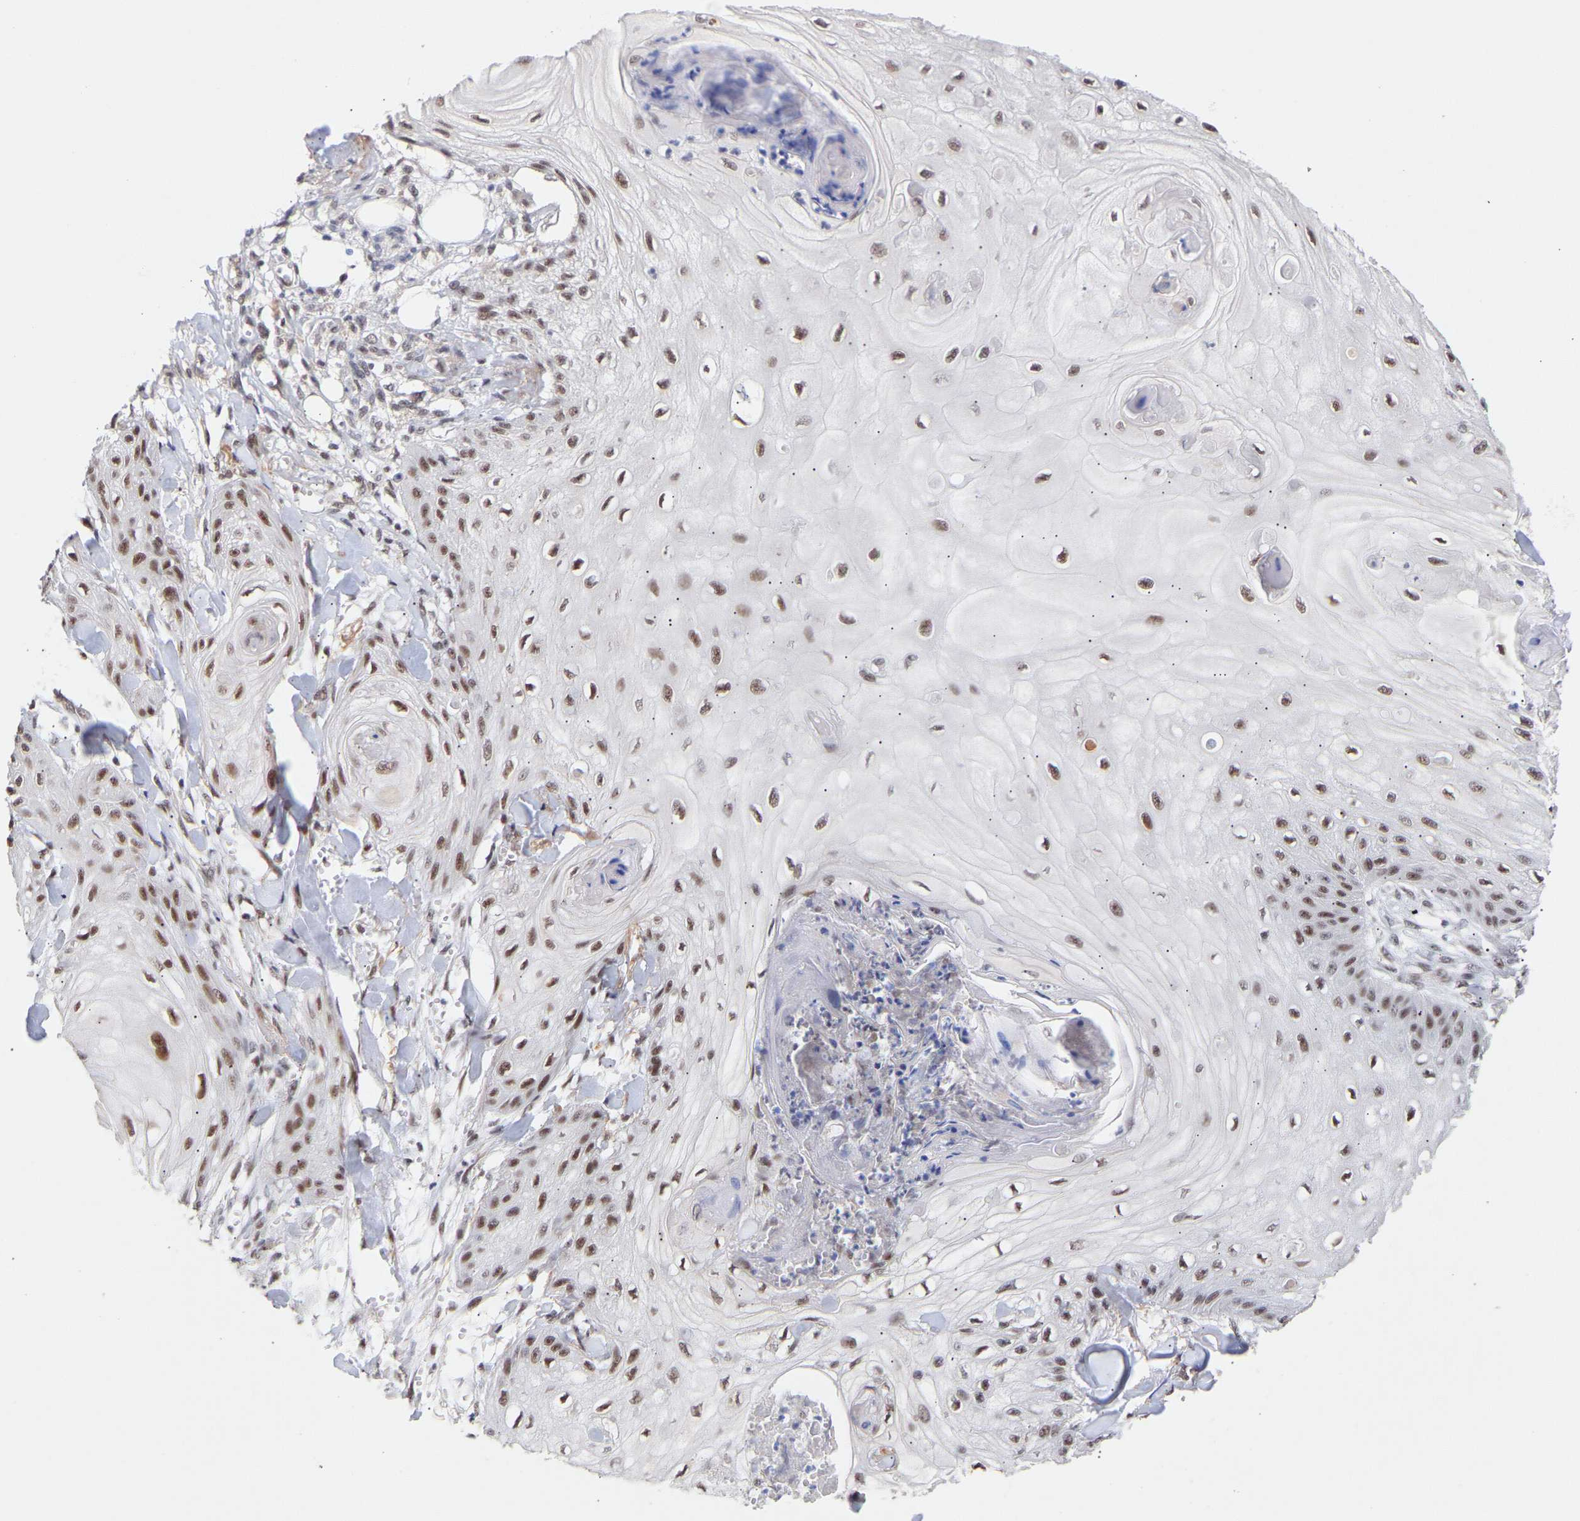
{"staining": {"intensity": "moderate", "quantity": ">75%", "location": "nuclear"}, "tissue": "skin cancer", "cell_type": "Tumor cells", "image_type": "cancer", "snomed": [{"axis": "morphology", "description": "Squamous cell carcinoma, NOS"}, {"axis": "topography", "description": "Skin"}], "caption": "Immunohistochemistry (IHC) (DAB (3,3'-diaminobenzidine)) staining of skin cancer shows moderate nuclear protein staining in approximately >75% of tumor cells. (brown staining indicates protein expression, while blue staining denotes nuclei).", "gene": "RBM15", "patient": {"sex": "male", "age": 74}}